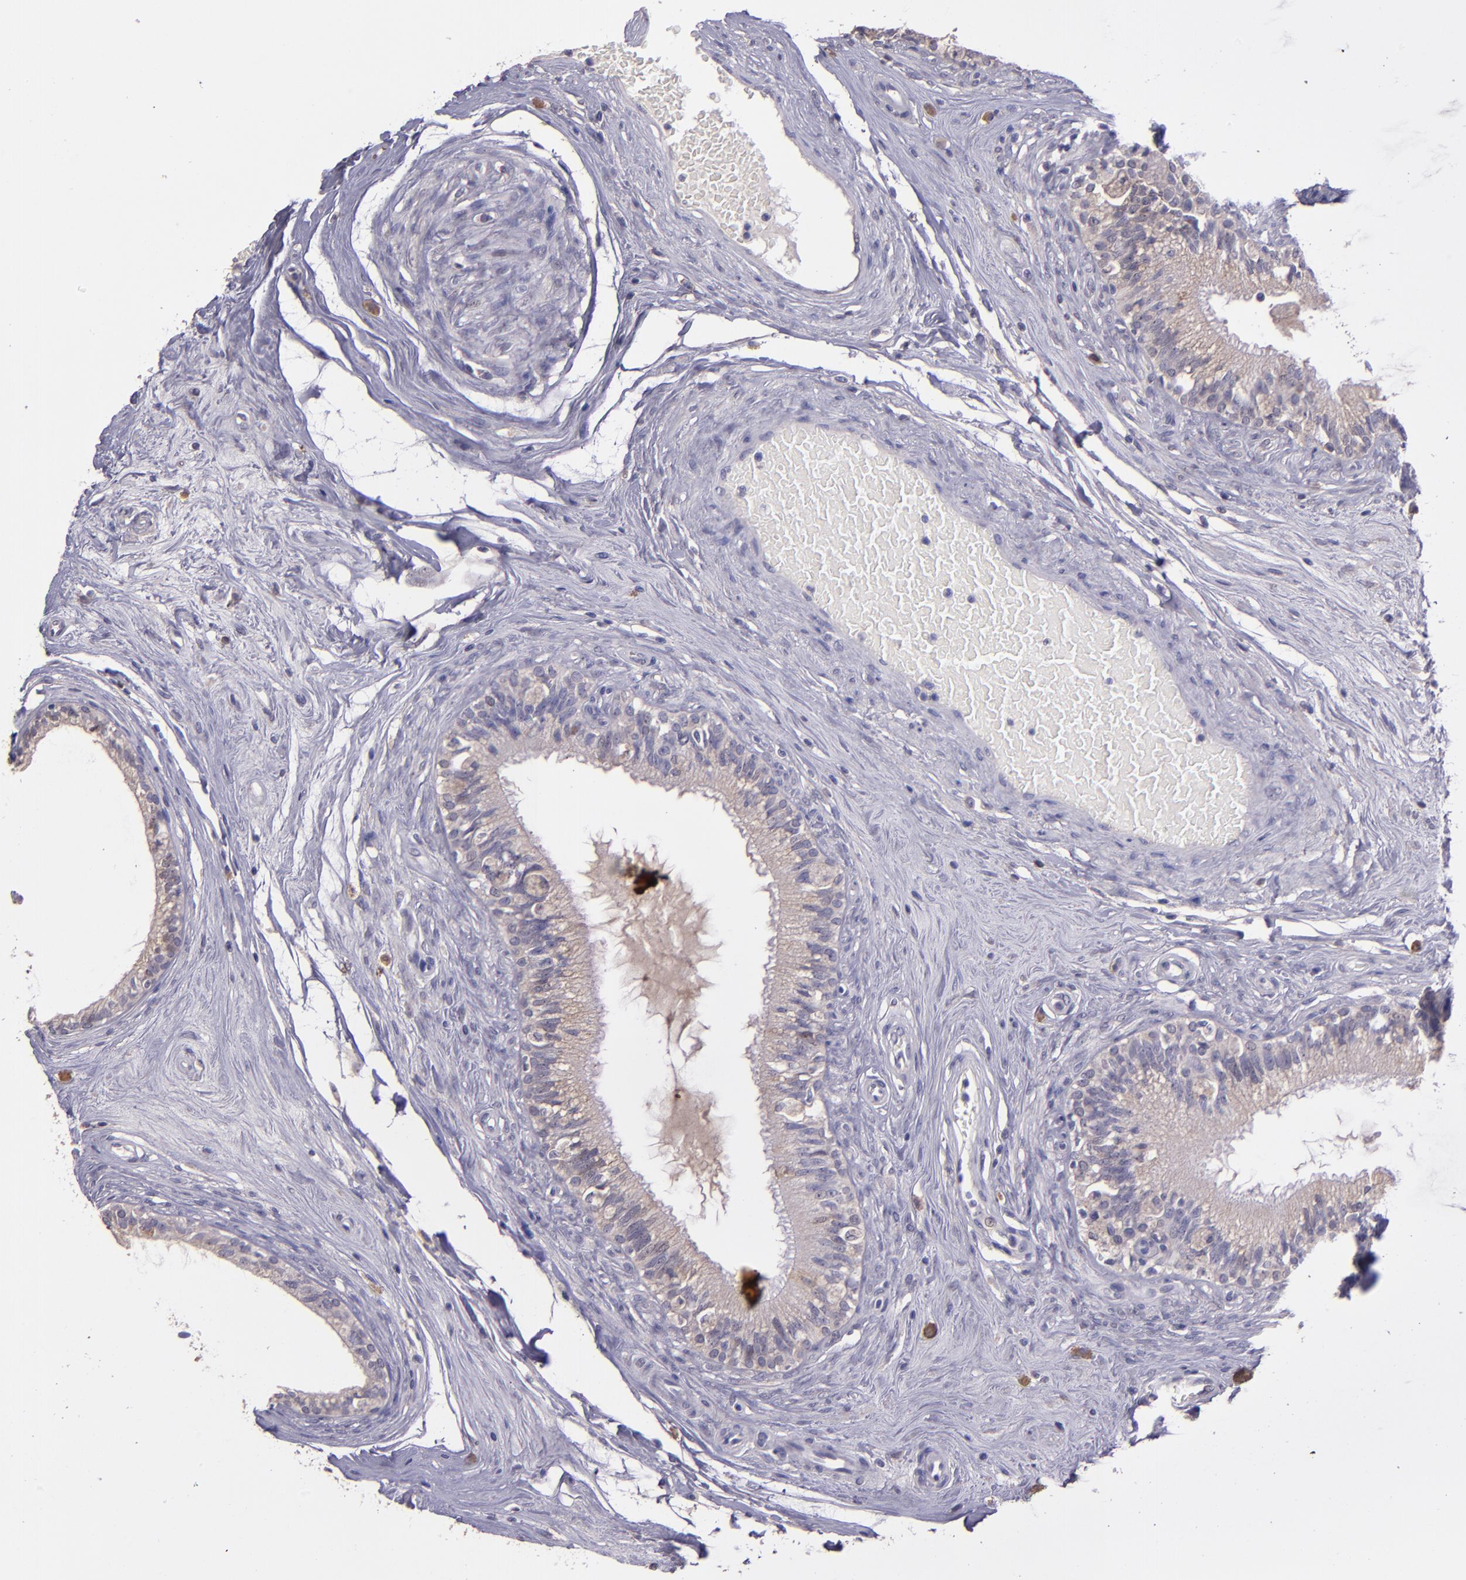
{"staining": {"intensity": "weak", "quantity": "25%-75%", "location": "cytoplasmic/membranous"}, "tissue": "epididymis", "cell_type": "Glandular cells", "image_type": "normal", "snomed": [{"axis": "morphology", "description": "Normal tissue, NOS"}, {"axis": "morphology", "description": "Inflammation, NOS"}, {"axis": "topography", "description": "Epididymis"}], "caption": "Immunohistochemical staining of unremarkable epididymis shows 25%-75% levels of weak cytoplasmic/membranous protein positivity in about 25%-75% of glandular cells.", "gene": "PAPPA", "patient": {"sex": "male", "age": 84}}